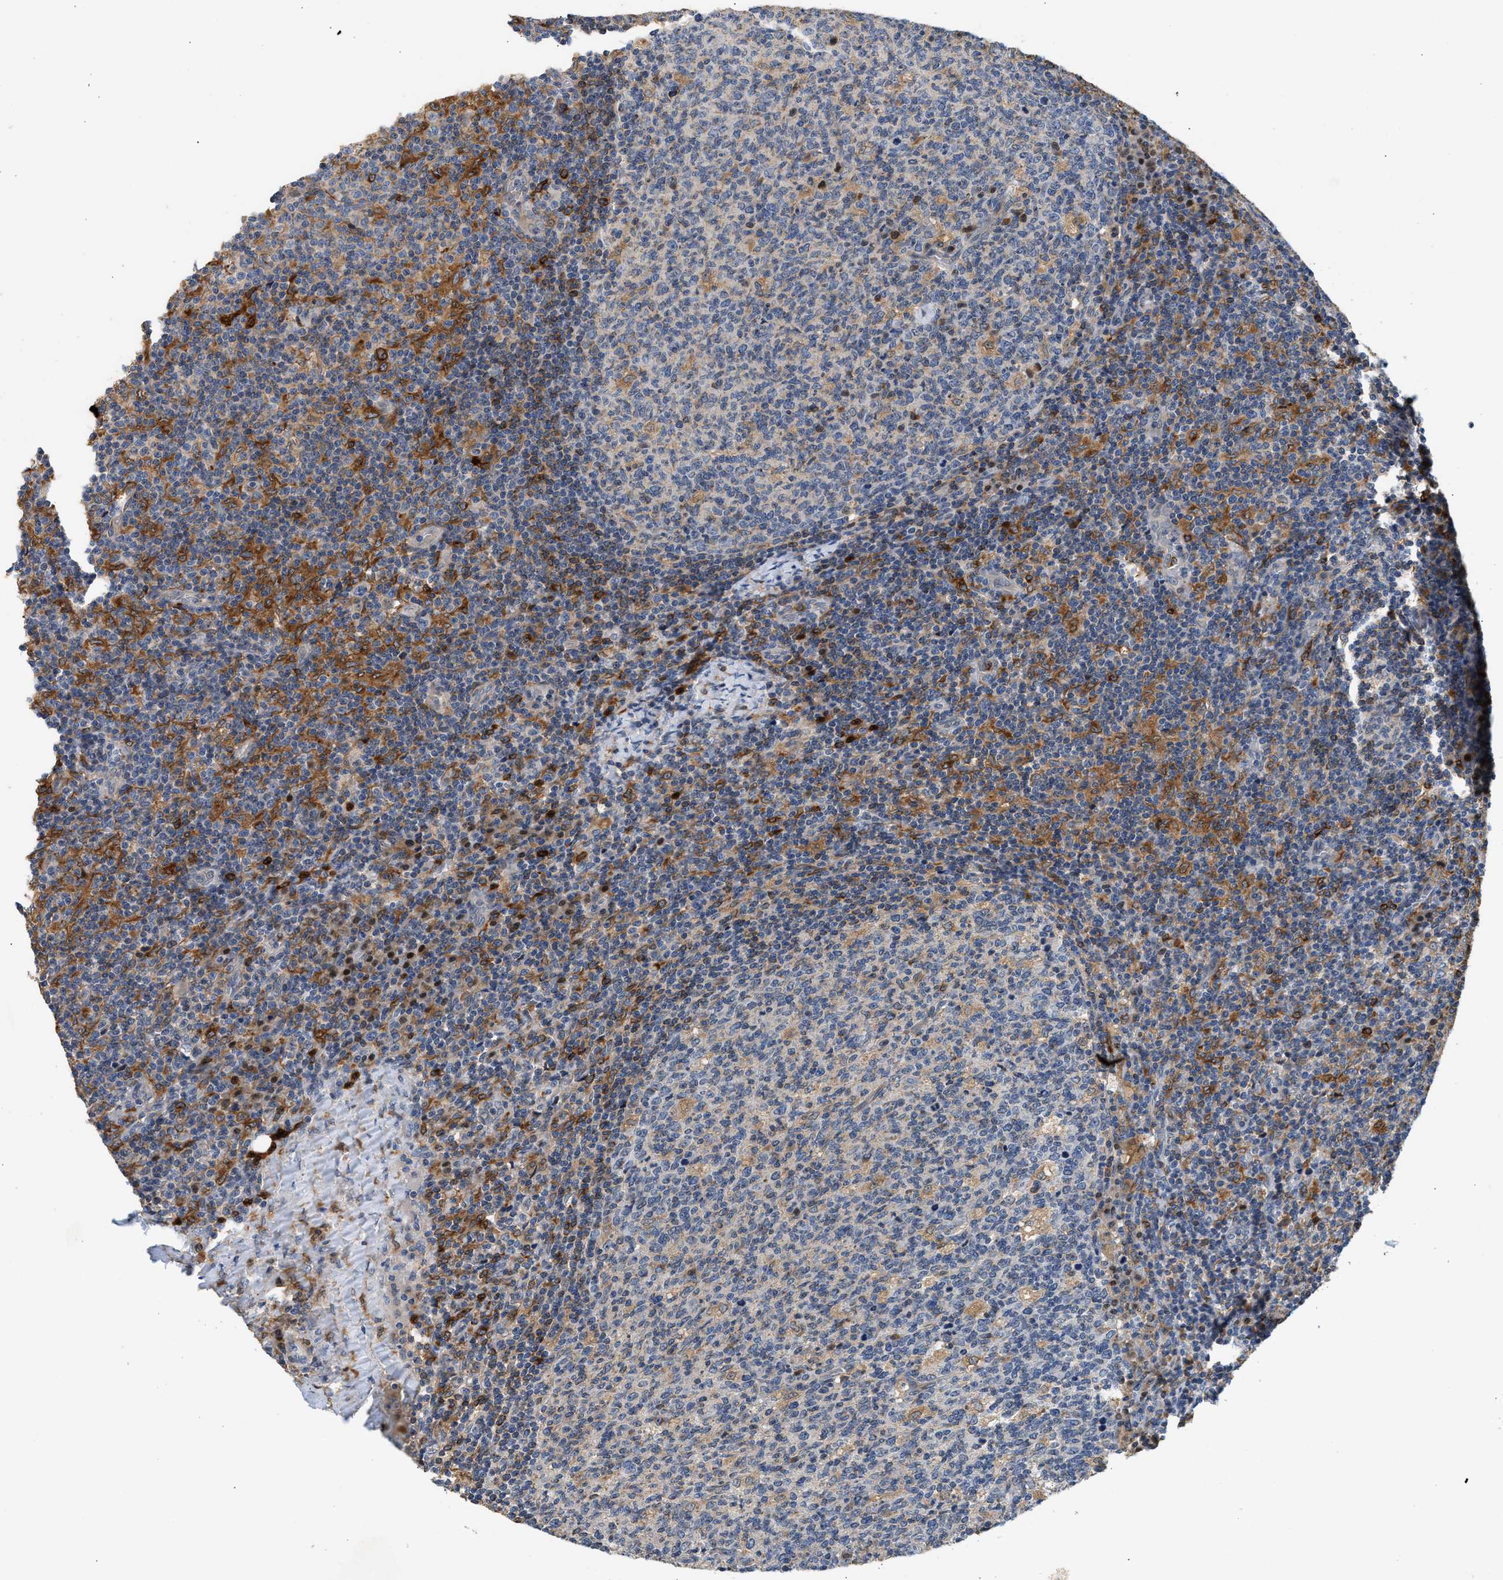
{"staining": {"intensity": "weak", "quantity": "25%-75%", "location": "cytoplasmic/membranous"}, "tissue": "lymph node", "cell_type": "Germinal center cells", "image_type": "normal", "snomed": [{"axis": "morphology", "description": "Normal tissue, NOS"}, {"axis": "morphology", "description": "Inflammation, NOS"}, {"axis": "topography", "description": "Lymph node"}], "caption": "Germinal center cells exhibit low levels of weak cytoplasmic/membranous positivity in approximately 25%-75% of cells in normal lymph node.", "gene": "RAB31", "patient": {"sex": "male", "age": 55}}